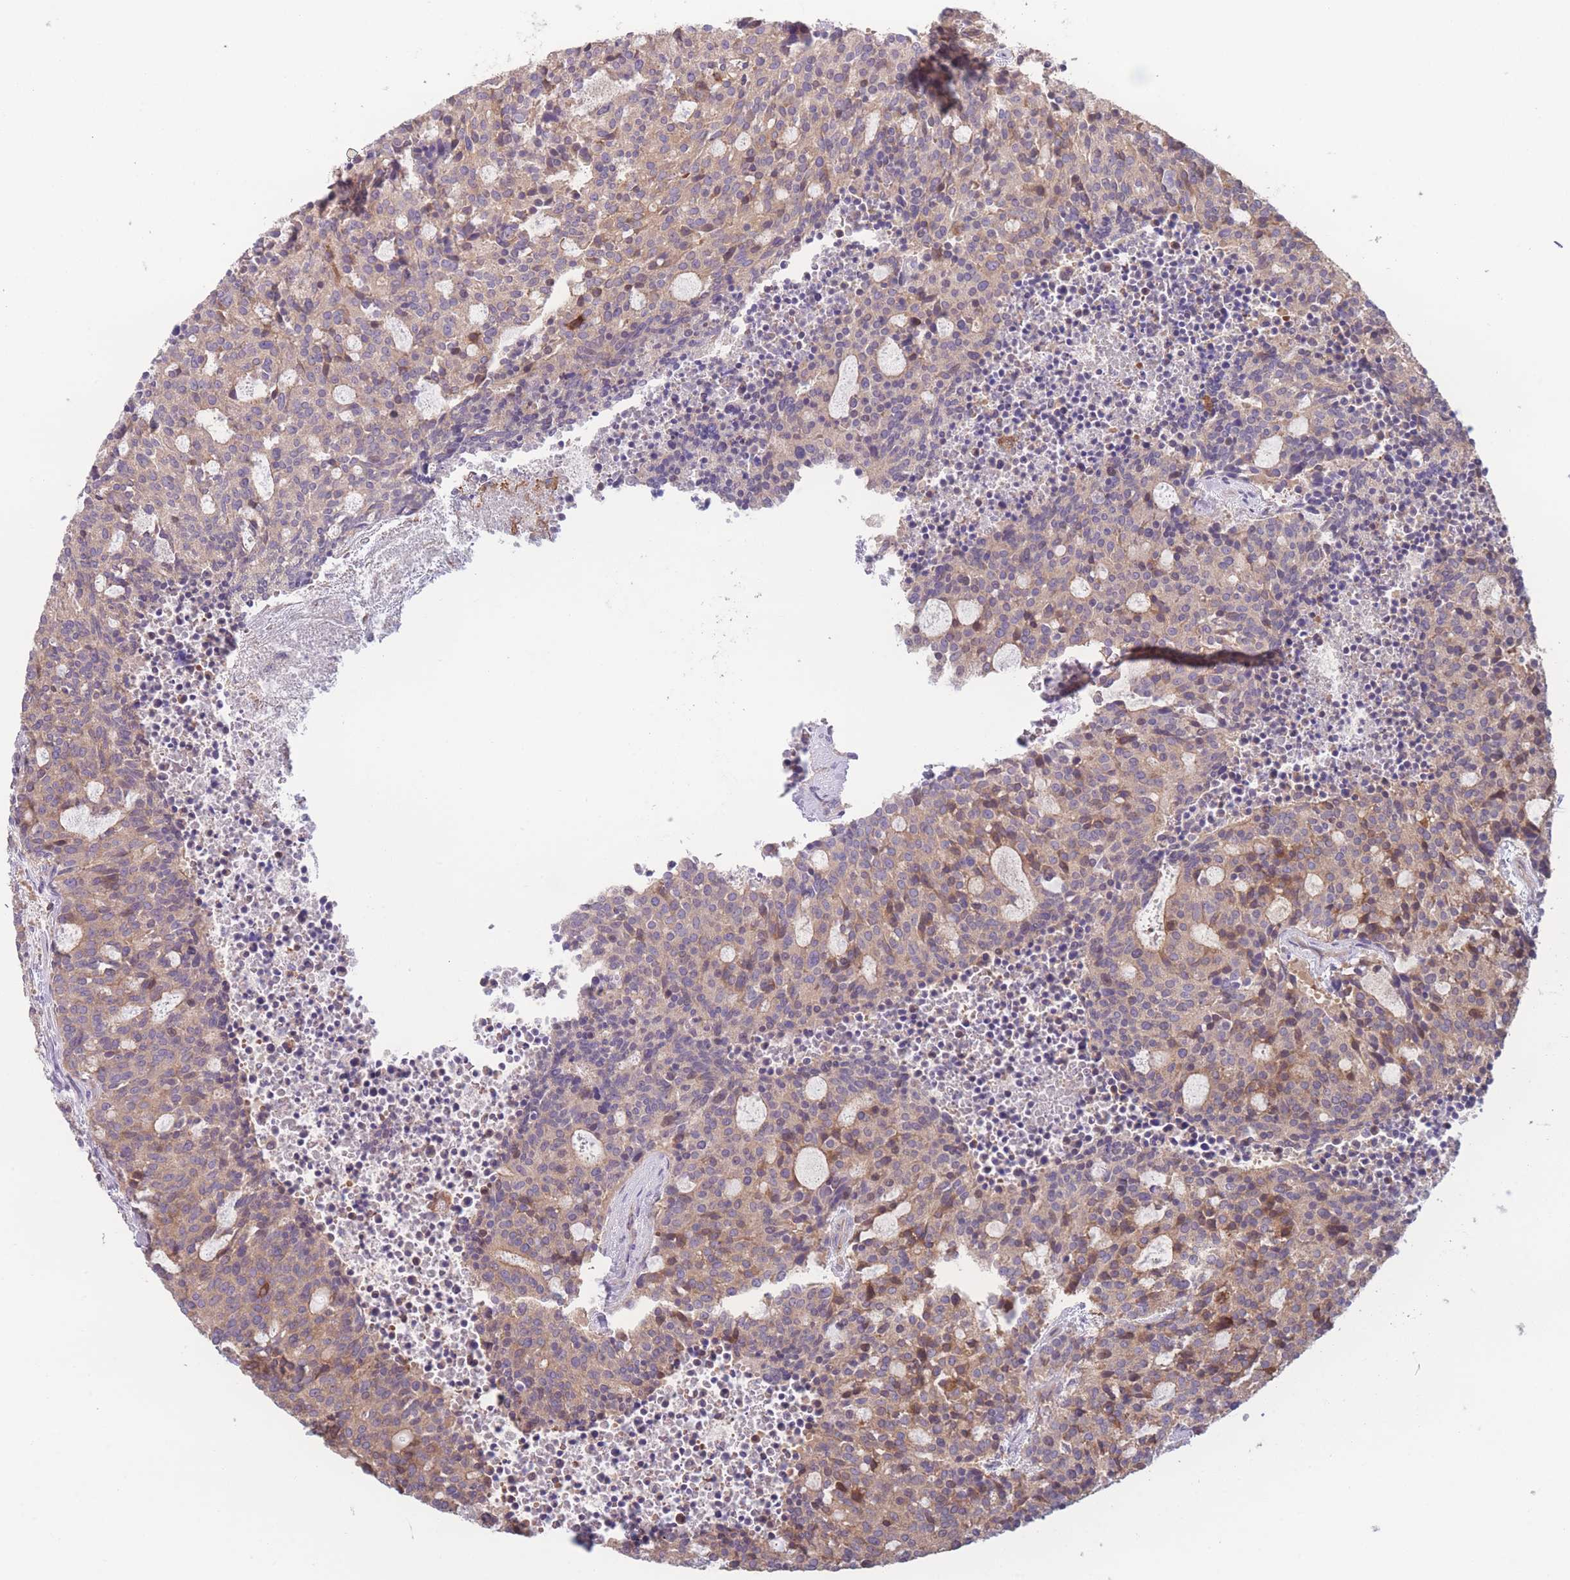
{"staining": {"intensity": "moderate", "quantity": "<25%", "location": "cytoplasmic/membranous"}, "tissue": "carcinoid", "cell_type": "Tumor cells", "image_type": "cancer", "snomed": [{"axis": "morphology", "description": "Carcinoid, malignant, NOS"}, {"axis": "topography", "description": "Pancreas"}], "caption": "The immunohistochemical stain labels moderate cytoplasmic/membranous positivity in tumor cells of carcinoid tissue.", "gene": "STEAP3", "patient": {"sex": "female", "age": 54}}